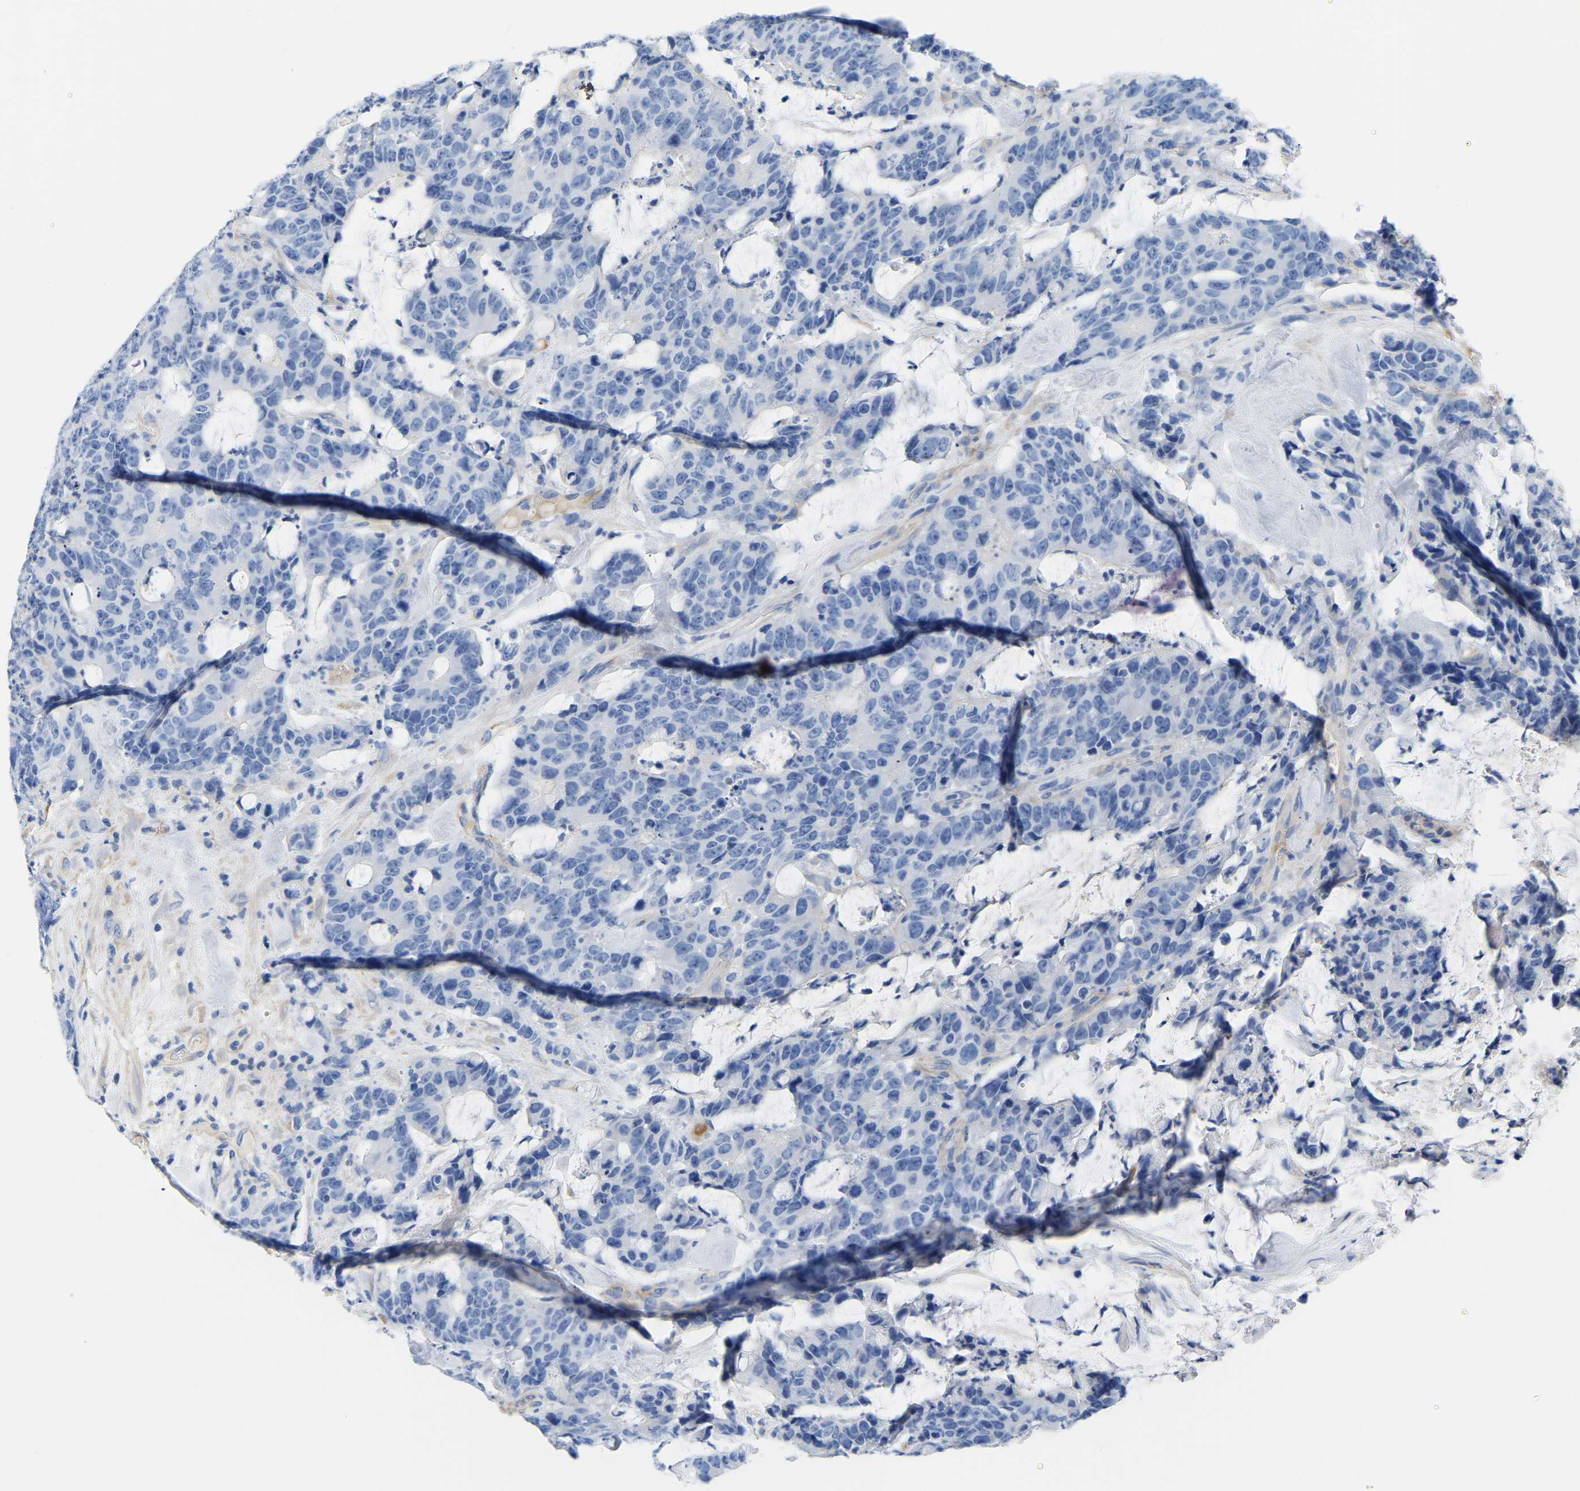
{"staining": {"intensity": "negative", "quantity": "none", "location": "none"}, "tissue": "colorectal cancer", "cell_type": "Tumor cells", "image_type": "cancer", "snomed": [{"axis": "morphology", "description": "Adenocarcinoma, NOS"}, {"axis": "topography", "description": "Colon"}], "caption": "Immunohistochemistry (IHC) of human colorectal adenocarcinoma reveals no positivity in tumor cells. The staining is performed using DAB brown chromogen with nuclei counter-stained in using hematoxylin.", "gene": "UPK3A", "patient": {"sex": "female", "age": 86}}